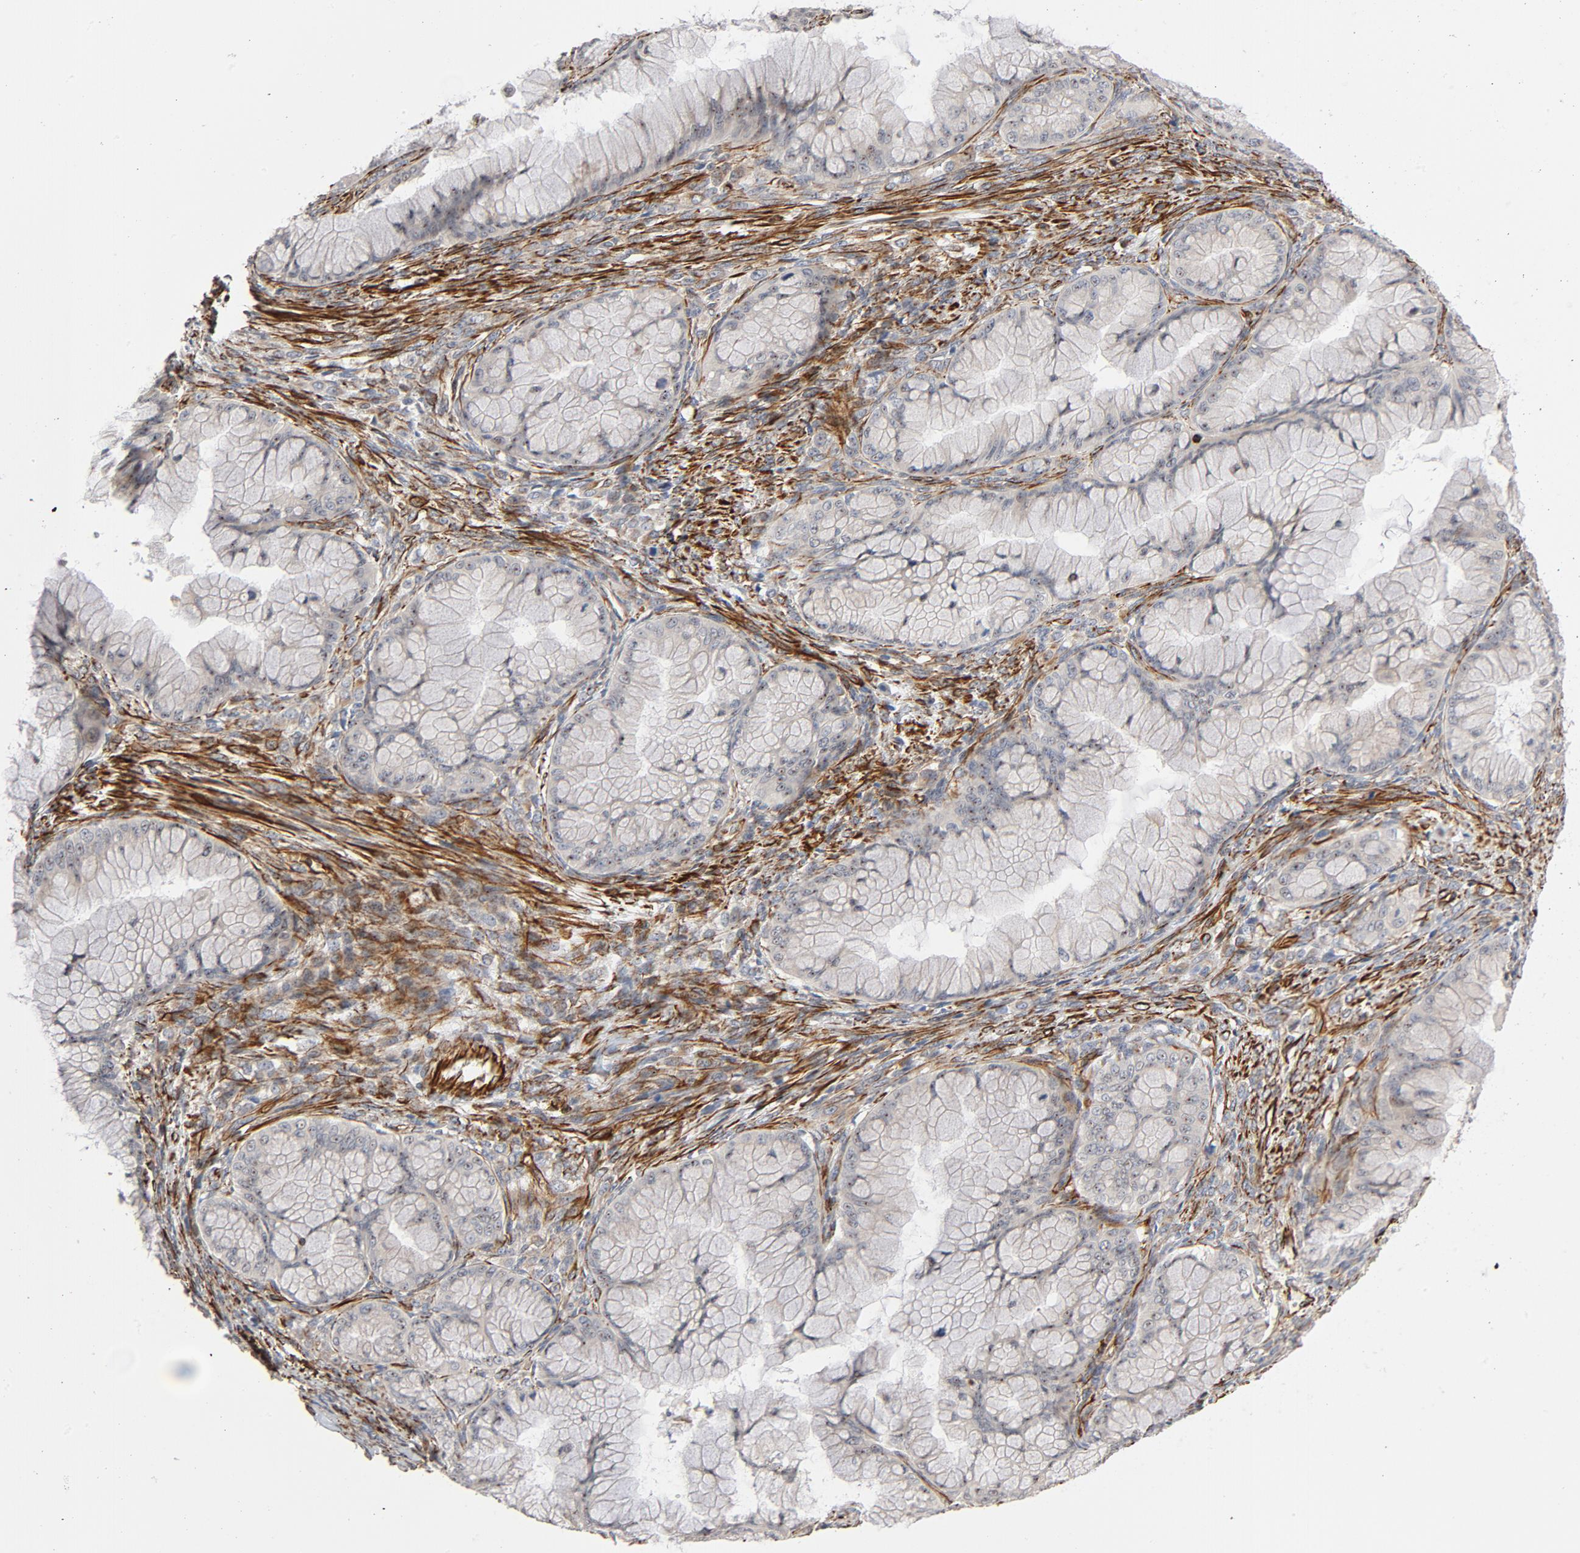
{"staining": {"intensity": "moderate", "quantity": "25%-75%", "location": "cytoplasmic/membranous,nuclear"}, "tissue": "ovarian cancer", "cell_type": "Tumor cells", "image_type": "cancer", "snomed": [{"axis": "morphology", "description": "Cystadenocarcinoma, mucinous, NOS"}, {"axis": "topography", "description": "Ovary"}], "caption": "A histopathology image showing moderate cytoplasmic/membranous and nuclear positivity in about 25%-75% of tumor cells in ovarian cancer (mucinous cystadenocarcinoma), as visualized by brown immunohistochemical staining.", "gene": "FAM118A", "patient": {"sex": "female", "age": 63}}